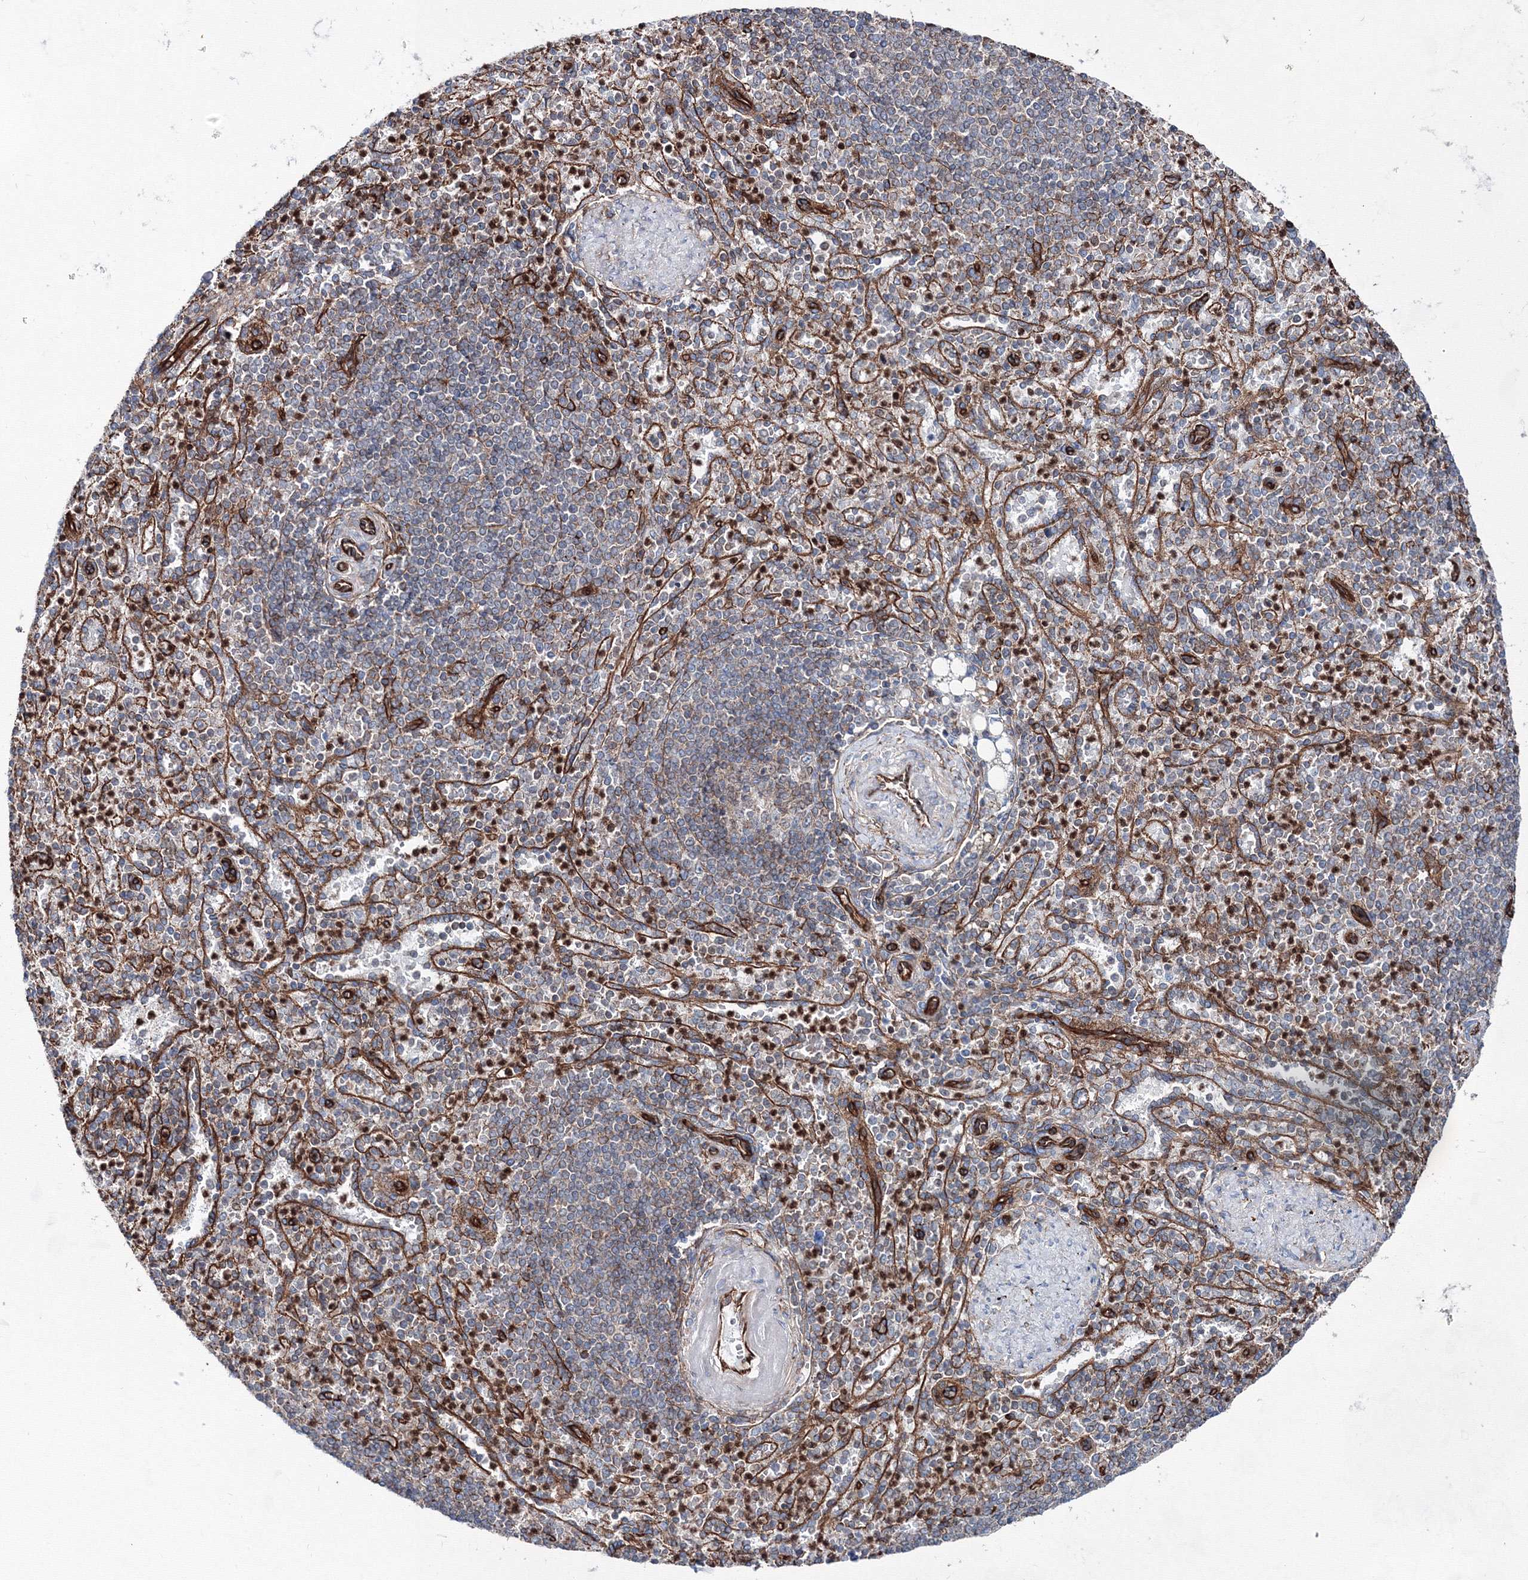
{"staining": {"intensity": "moderate", "quantity": "<25%", "location": "cytoplasmic/membranous"}, "tissue": "spleen", "cell_type": "Cells in red pulp", "image_type": "normal", "snomed": [{"axis": "morphology", "description": "Normal tissue, NOS"}, {"axis": "topography", "description": "Spleen"}], "caption": "Immunohistochemistry (IHC) photomicrograph of normal spleen stained for a protein (brown), which shows low levels of moderate cytoplasmic/membranous expression in about <25% of cells in red pulp.", "gene": "ANKRD37", "patient": {"sex": "female", "age": 74}}